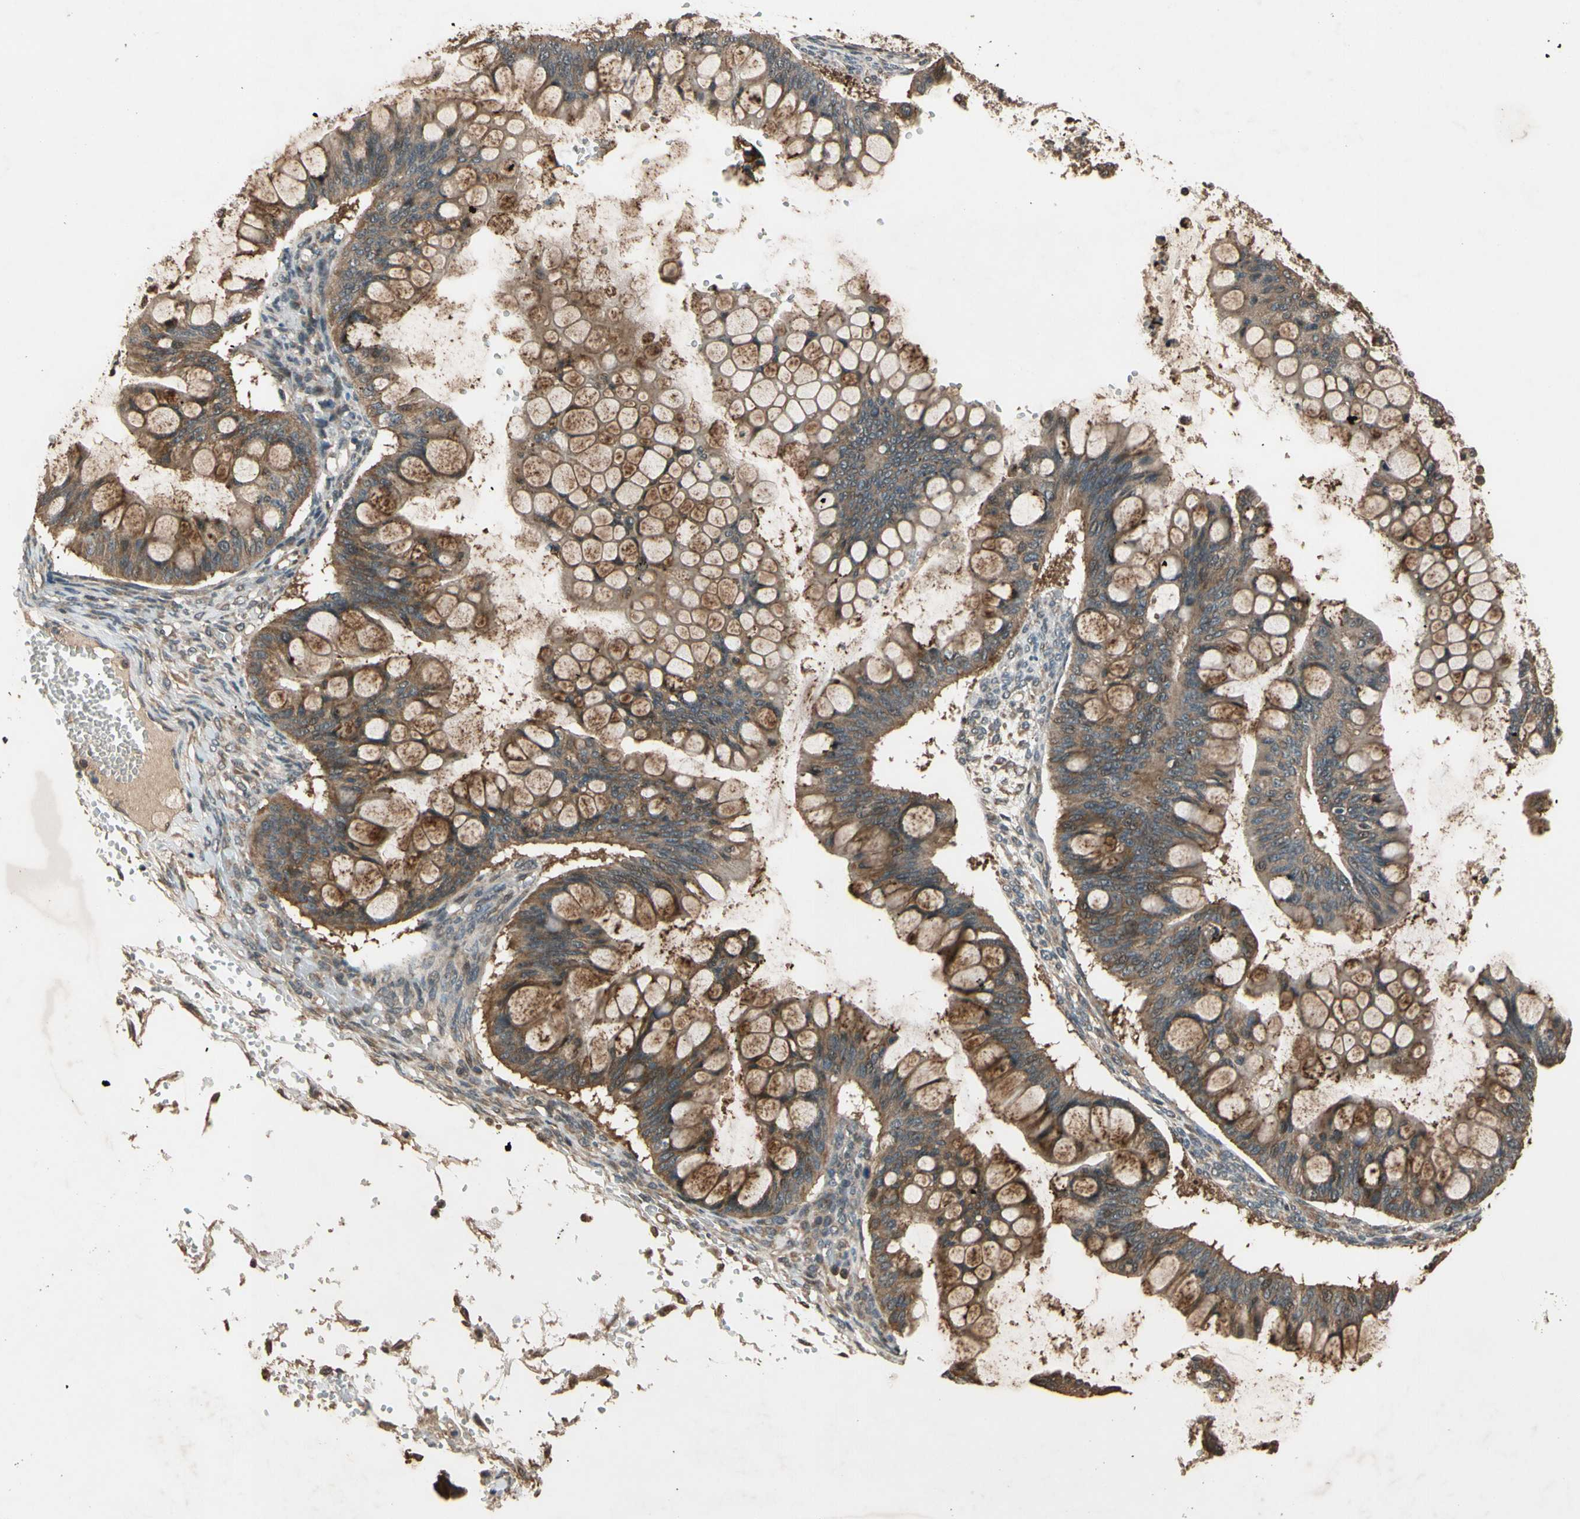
{"staining": {"intensity": "strong", "quantity": ">75%", "location": "cytoplasmic/membranous"}, "tissue": "ovarian cancer", "cell_type": "Tumor cells", "image_type": "cancer", "snomed": [{"axis": "morphology", "description": "Cystadenocarcinoma, mucinous, NOS"}, {"axis": "topography", "description": "Ovary"}], "caption": "There is high levels of strong cytoplasmic/membranous staining in tumor cells of ovarian cancer, as demonstrated by immunohistochemical staining (brown color).", "gene": "TMEM230", "patient": {"sex": "female", "age": 73}}